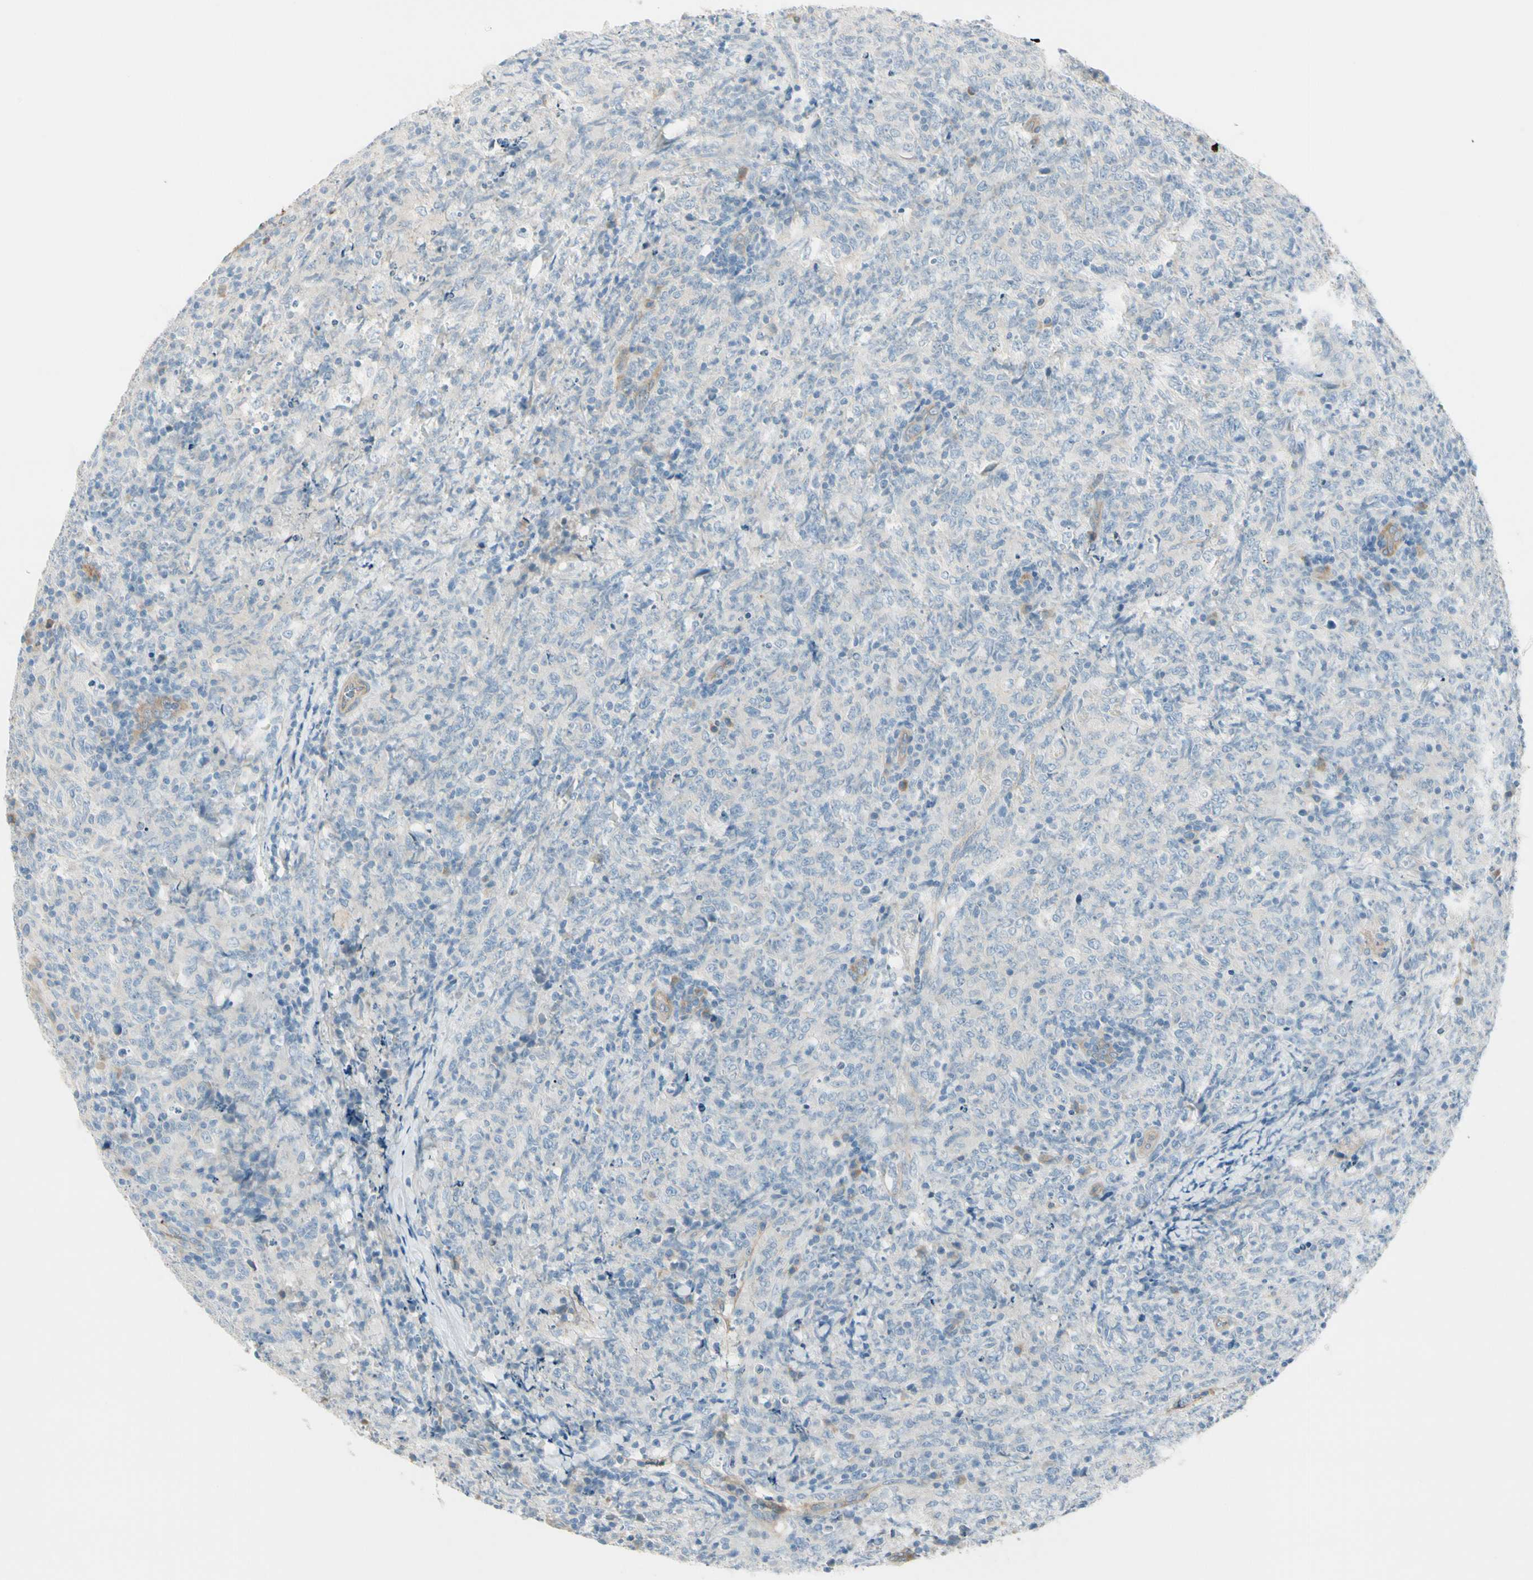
{"staining": {"intensity": "negative", "quantity": "none", "location": "none"}, "tissue": "lymphoma", "cell_type": "Tumor cells", "image_type": "cancer", "snomed": [{"axis": "morphology", "description": "Malignant lymphoma, non-Hodgkin's type, High grade"}, {"axis": "topography", "description": "Tonsil"}], "caption": "Tumor cells are negative for brown protein staining in lymphoma.", "gene": "ITGA3", "patient": {"sex": "female", "age": 36}}